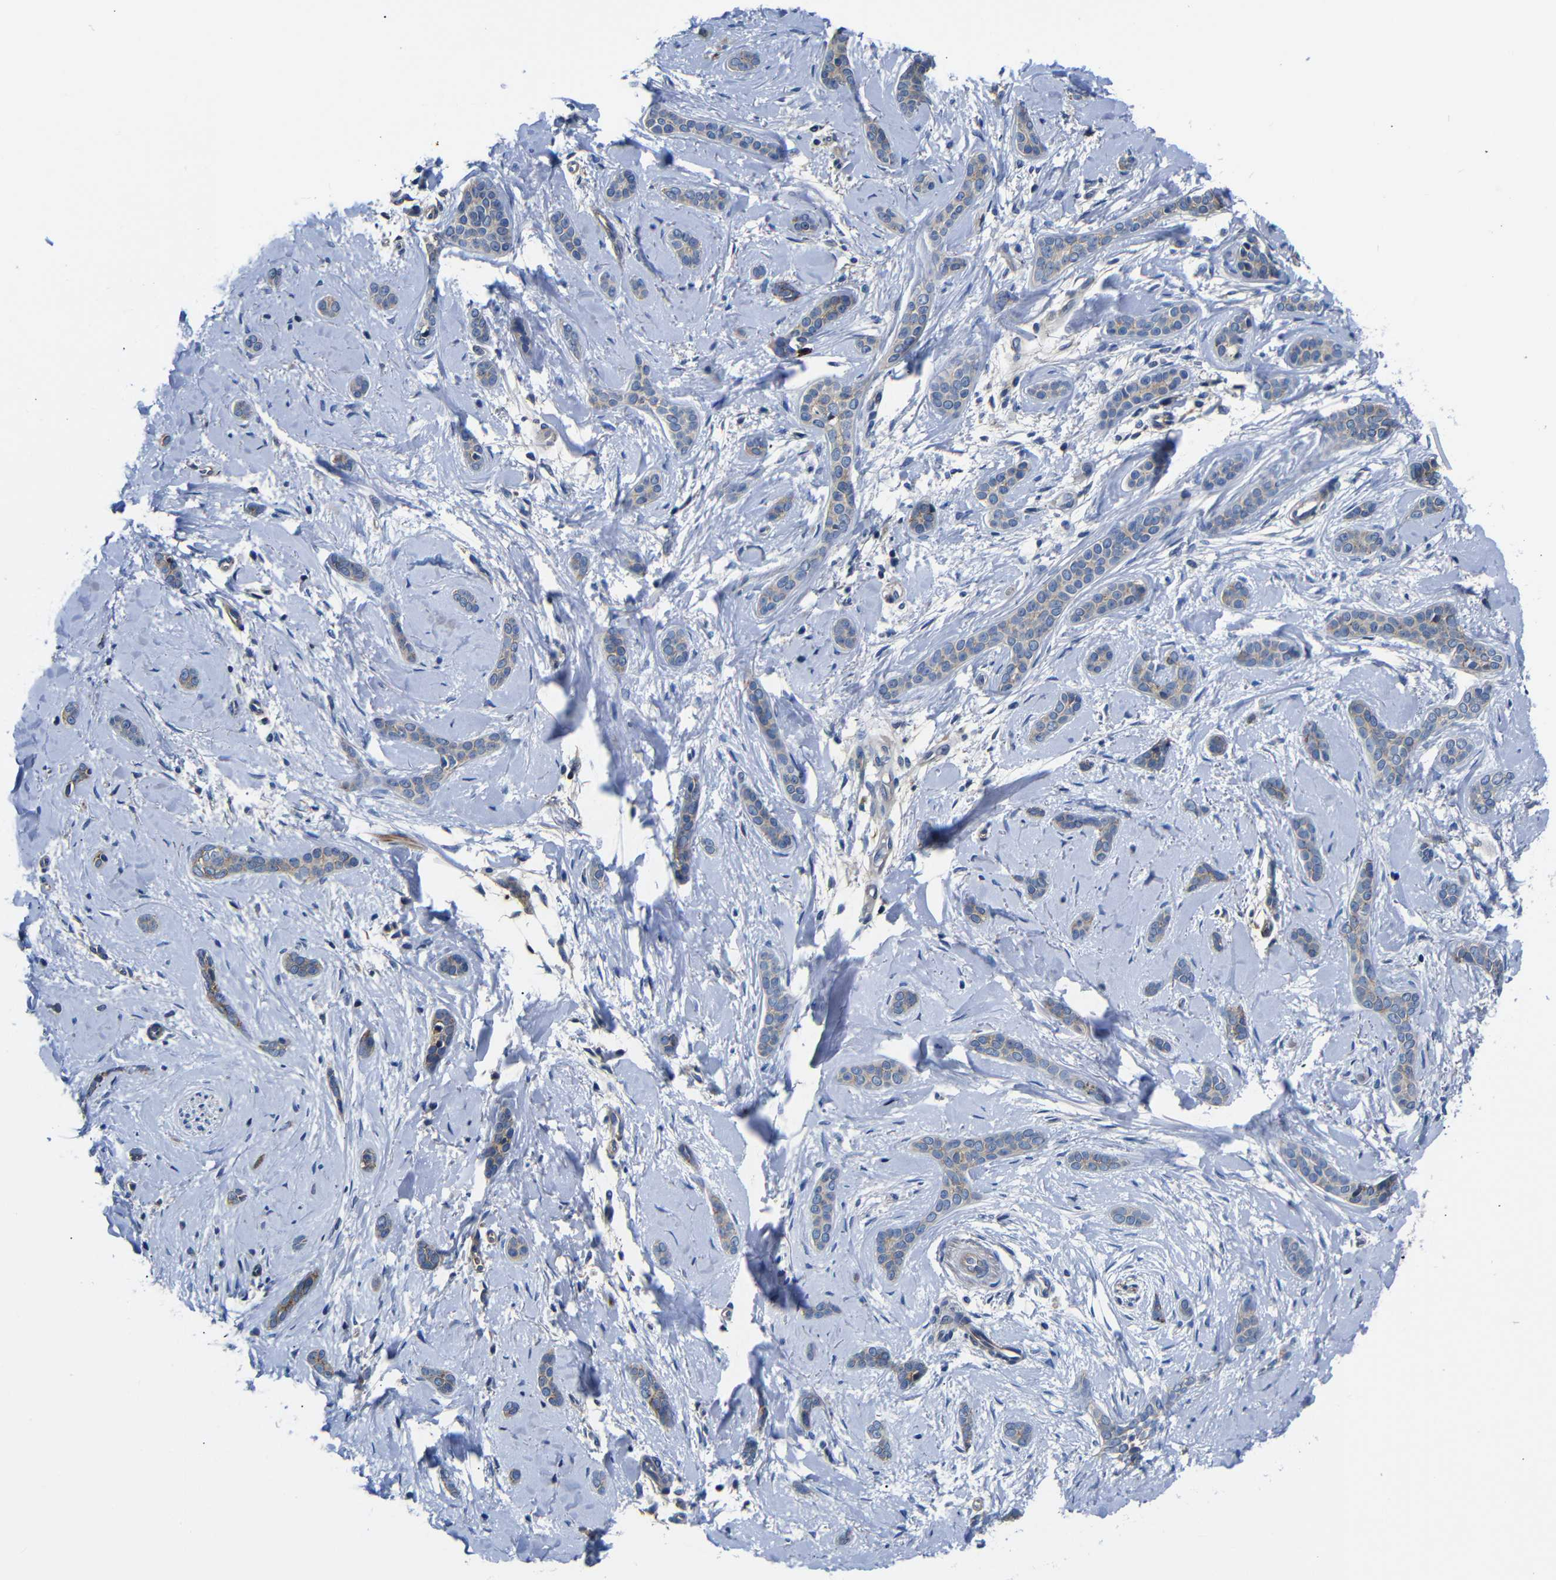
{"staining": {"intensity": "moderate", "quantity": "<25%", "location": "cytoplasmic/membranous"}, "tissue": "skin cancer", "cell_type": "Tumor cells", "image_type": "cancer", "snomed": [{"axis": "morphology", "description": "Basal cell carcinoma"}, {"axis": "morphology", "description": "Adnexal tumor, benign"}, {"axis": "topography", "description": "Skin"}], "caption": "IHC photomicrograph of human skin benign adnexal tumor stained for a protein (brown), which reveals low levels of moderate cytoplasmic/membranous positivity in about <25% of tumor cells.", "gene": "AFDN", "patient": {"sex": "female", "age": 42}}